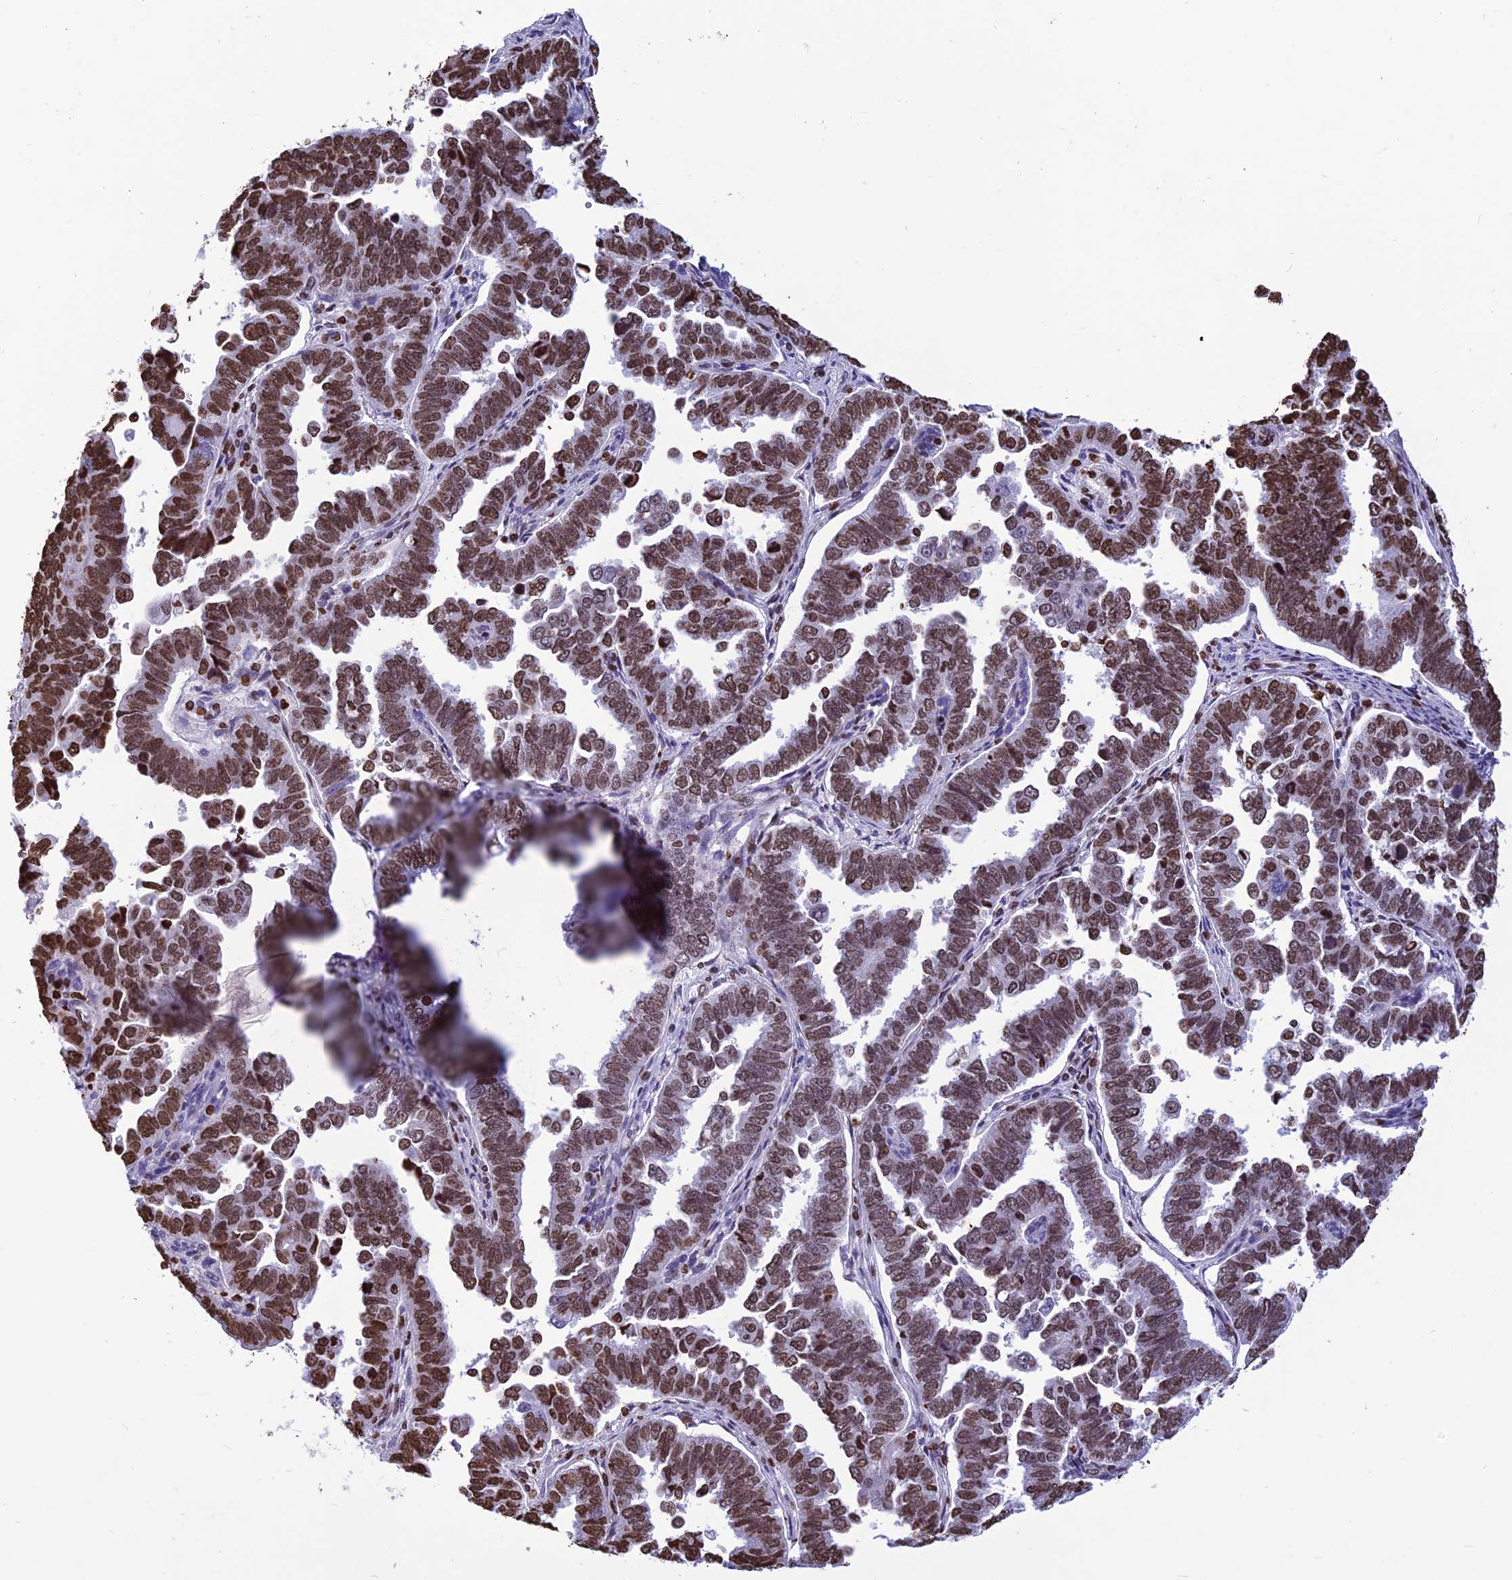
{"staining": {"intensity": "strong", "quantity": ">75%", "location": "nuclear"}, "tissue": "endometrial cancer", "cell_type": "Tumor cells", "image_type": "cancer", "snomed": [{"axis": "morphology", "description": "Adenocarcinoma, NOS"}, {"axis": "topography", "description": "Endometrium"}], "caption": "A photomicrograph of endometrial cancer (adenocarcinoma) stained for a protein exhibits strong nuclear brown staining in tumor cells. (brown staining indicates protein expression, while blue staining denotes nuclei).", "gene": "AKAP17A", "patient": {"sex": "female", "age": 75}}